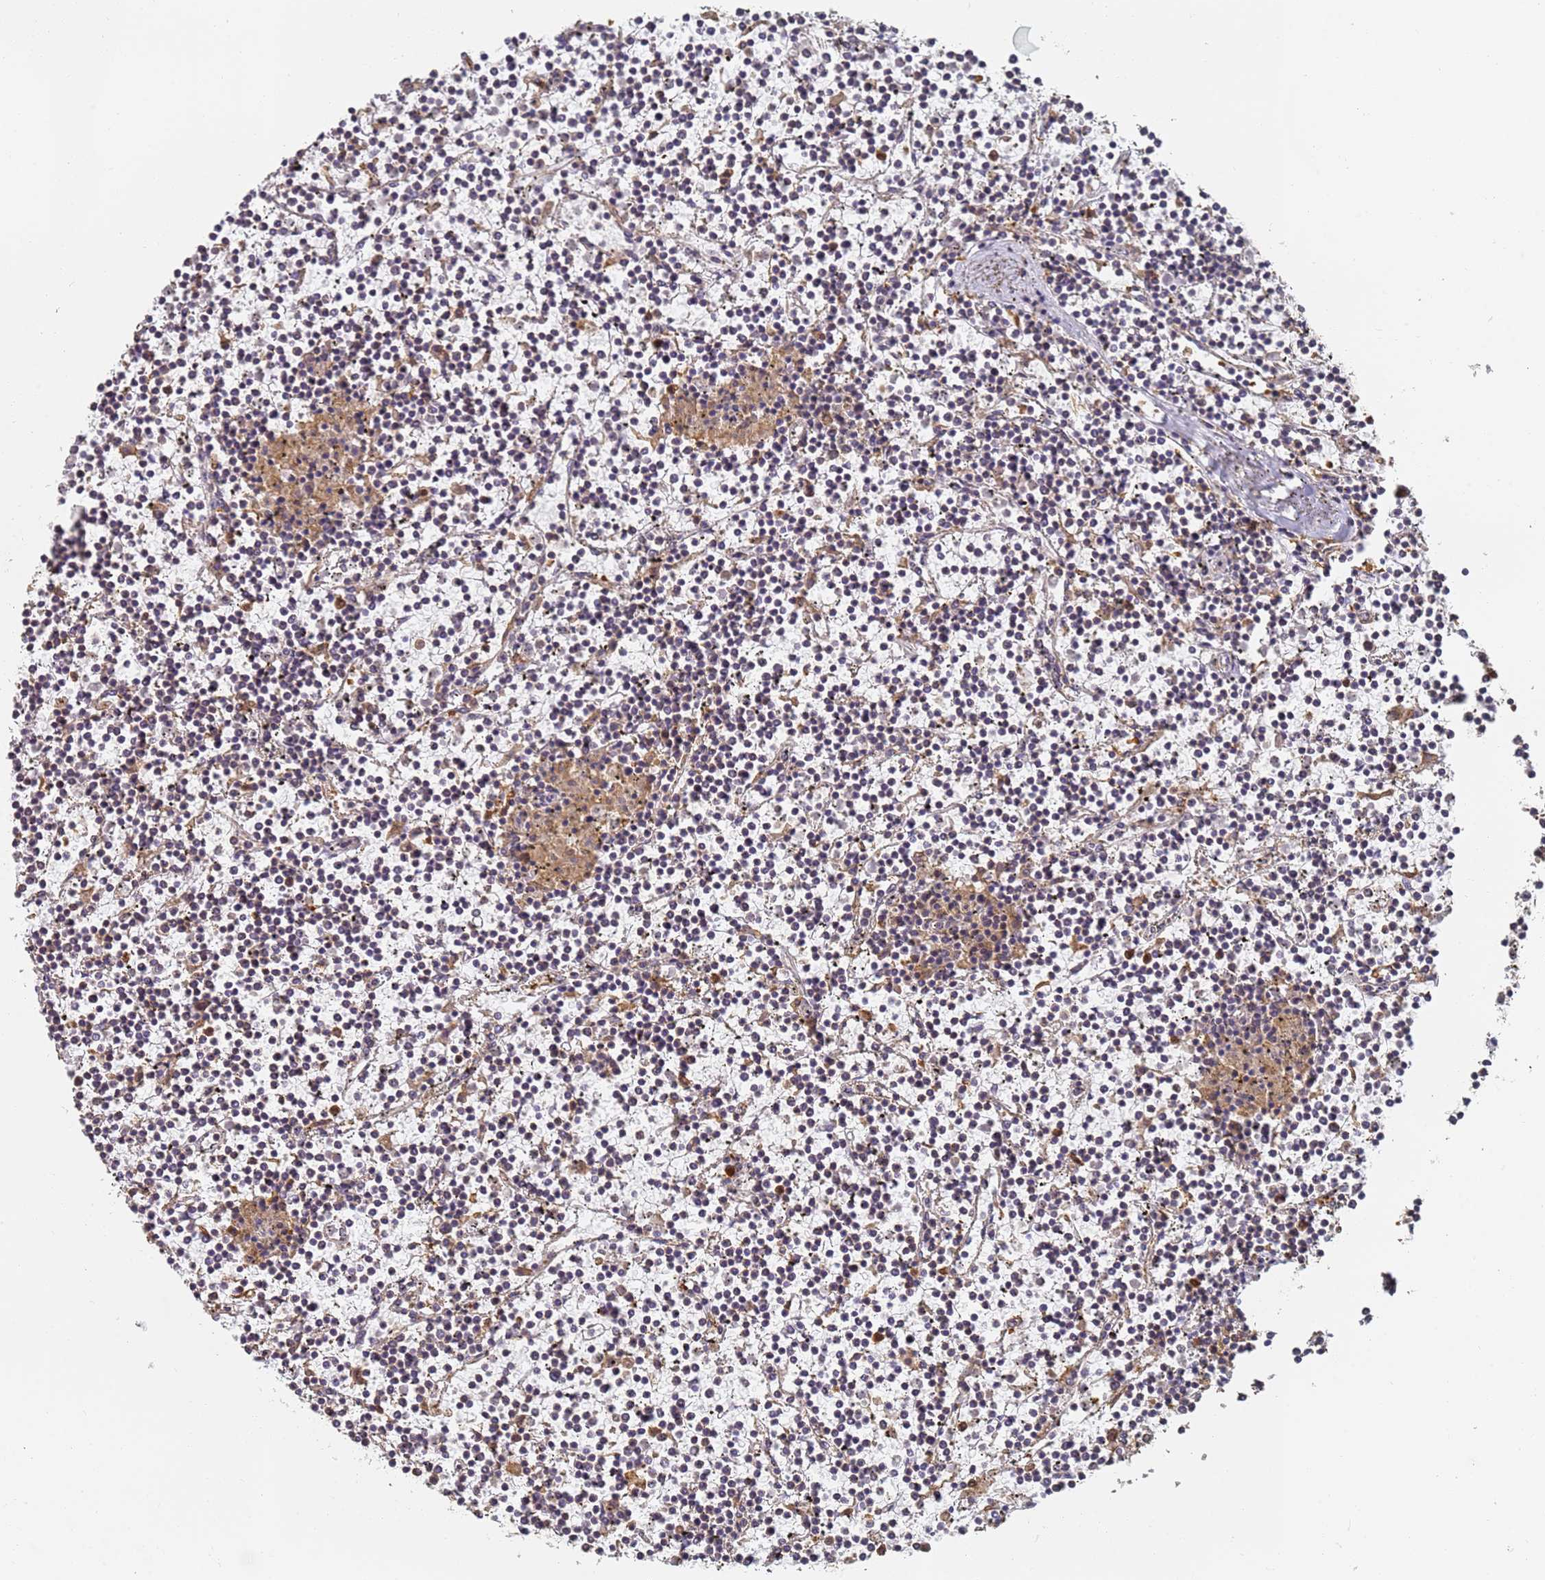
{"staining": {"intensity": "negative", "quantity": "none", "location": "none"}, "tissue": "lymphoma", "cell_type": "Tumor cells", "image_type": "cancer", "snomed": [{"axis": "morphology", "description": "Malignant lymphoma, non-Hodgkin's type, Low grade"}, {"axis": "topography", "description": "Spleen"}], "caption": "Human malignant lymphoma, non-Hodgkin's type (low-grade) stained for a protein using immunohistochemistry (IHC) demonstrates no staining in tumor cells.", "gene": "BIN2", "patient": {"sex": "female", "age": 19}}